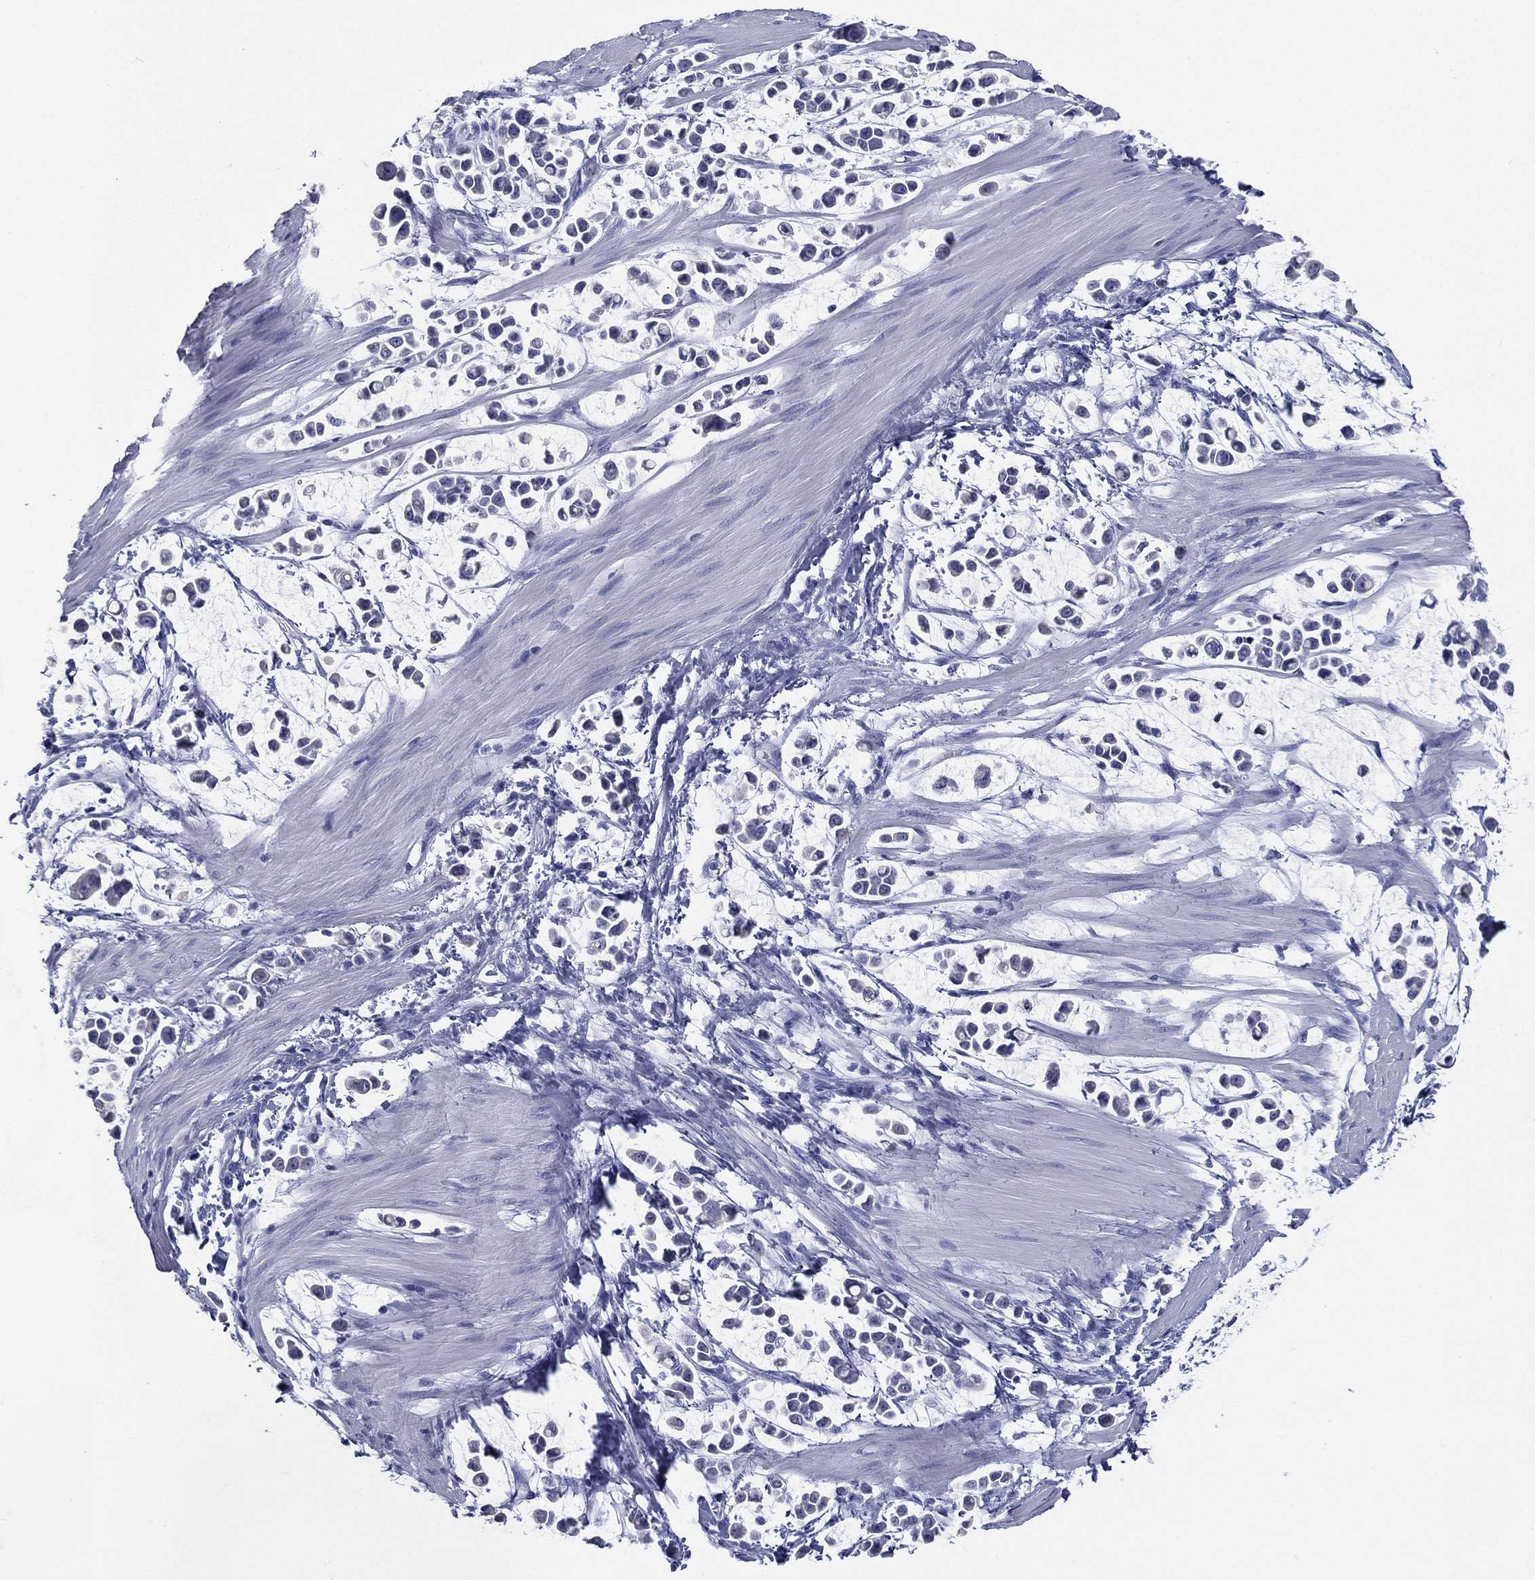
{"staining": {"intensity": "negative", "quantity": "none", "location": "none"}, "tissue": "stomach cancer", "cell_type": "Tumor cells", "image_type": "cancer", "snomed": [{"axis": "morphology", "description": "Adenocarcinoma, NOS"}, {"axis": "topography", "description": "Stomach"}], "caption": "High power microscopy photomicrograph of an IHC micrograph of stomach adenocarcinoma, revealing no significant expression in tumor cells. The staining was performed using DAB (3,3'-diaminobenzidine) to visualize the protein expression in brown, while the nuclei were stained in blue with hematoxylin (Magnification: 20x).", "gene": "RSPH4A", "patient": {"sex": "male", "age": 82}}